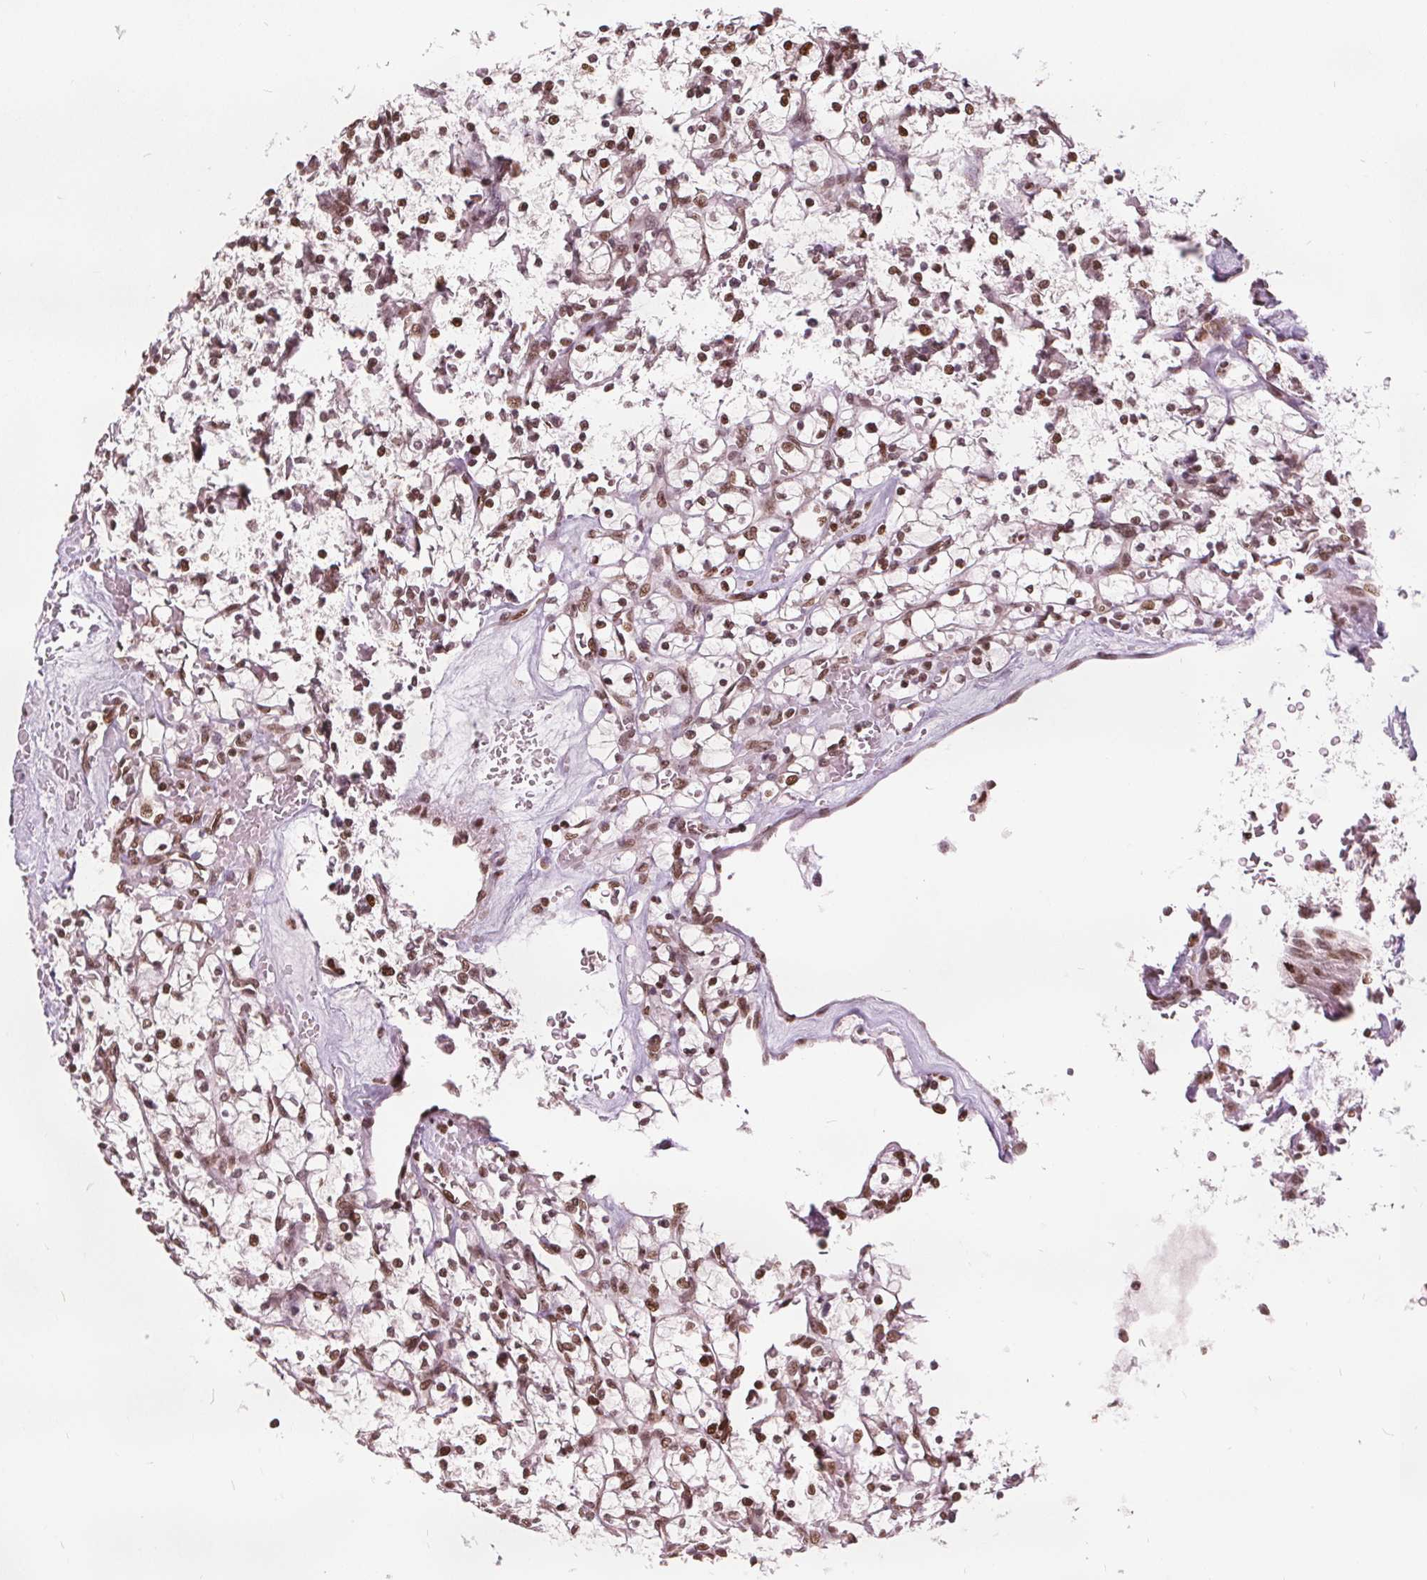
{"staining": {"intensity": "moderate", "quantity": ">75%", "location": "nuclear"}, "tissue": "renal cancer", "cell_type": "Tumor cells", "image_type": "cancer", "snomed": [{"axis": "morphology", "description": "Adenocarcinoma, NOS"}, {"axis": "topography", "description": "Kidney"}], "caption": "IHC image of neoplastic tissue: human adenocarcinoma (renal) stained using immunohistochemistry demonstrates medium levels of moderate protein expression localized specifically in the nuclear of tumor cells, appearing as a nuclear brown color.", "gene": "ISLR2", "patient": {"sex": "female", "age": 64}}